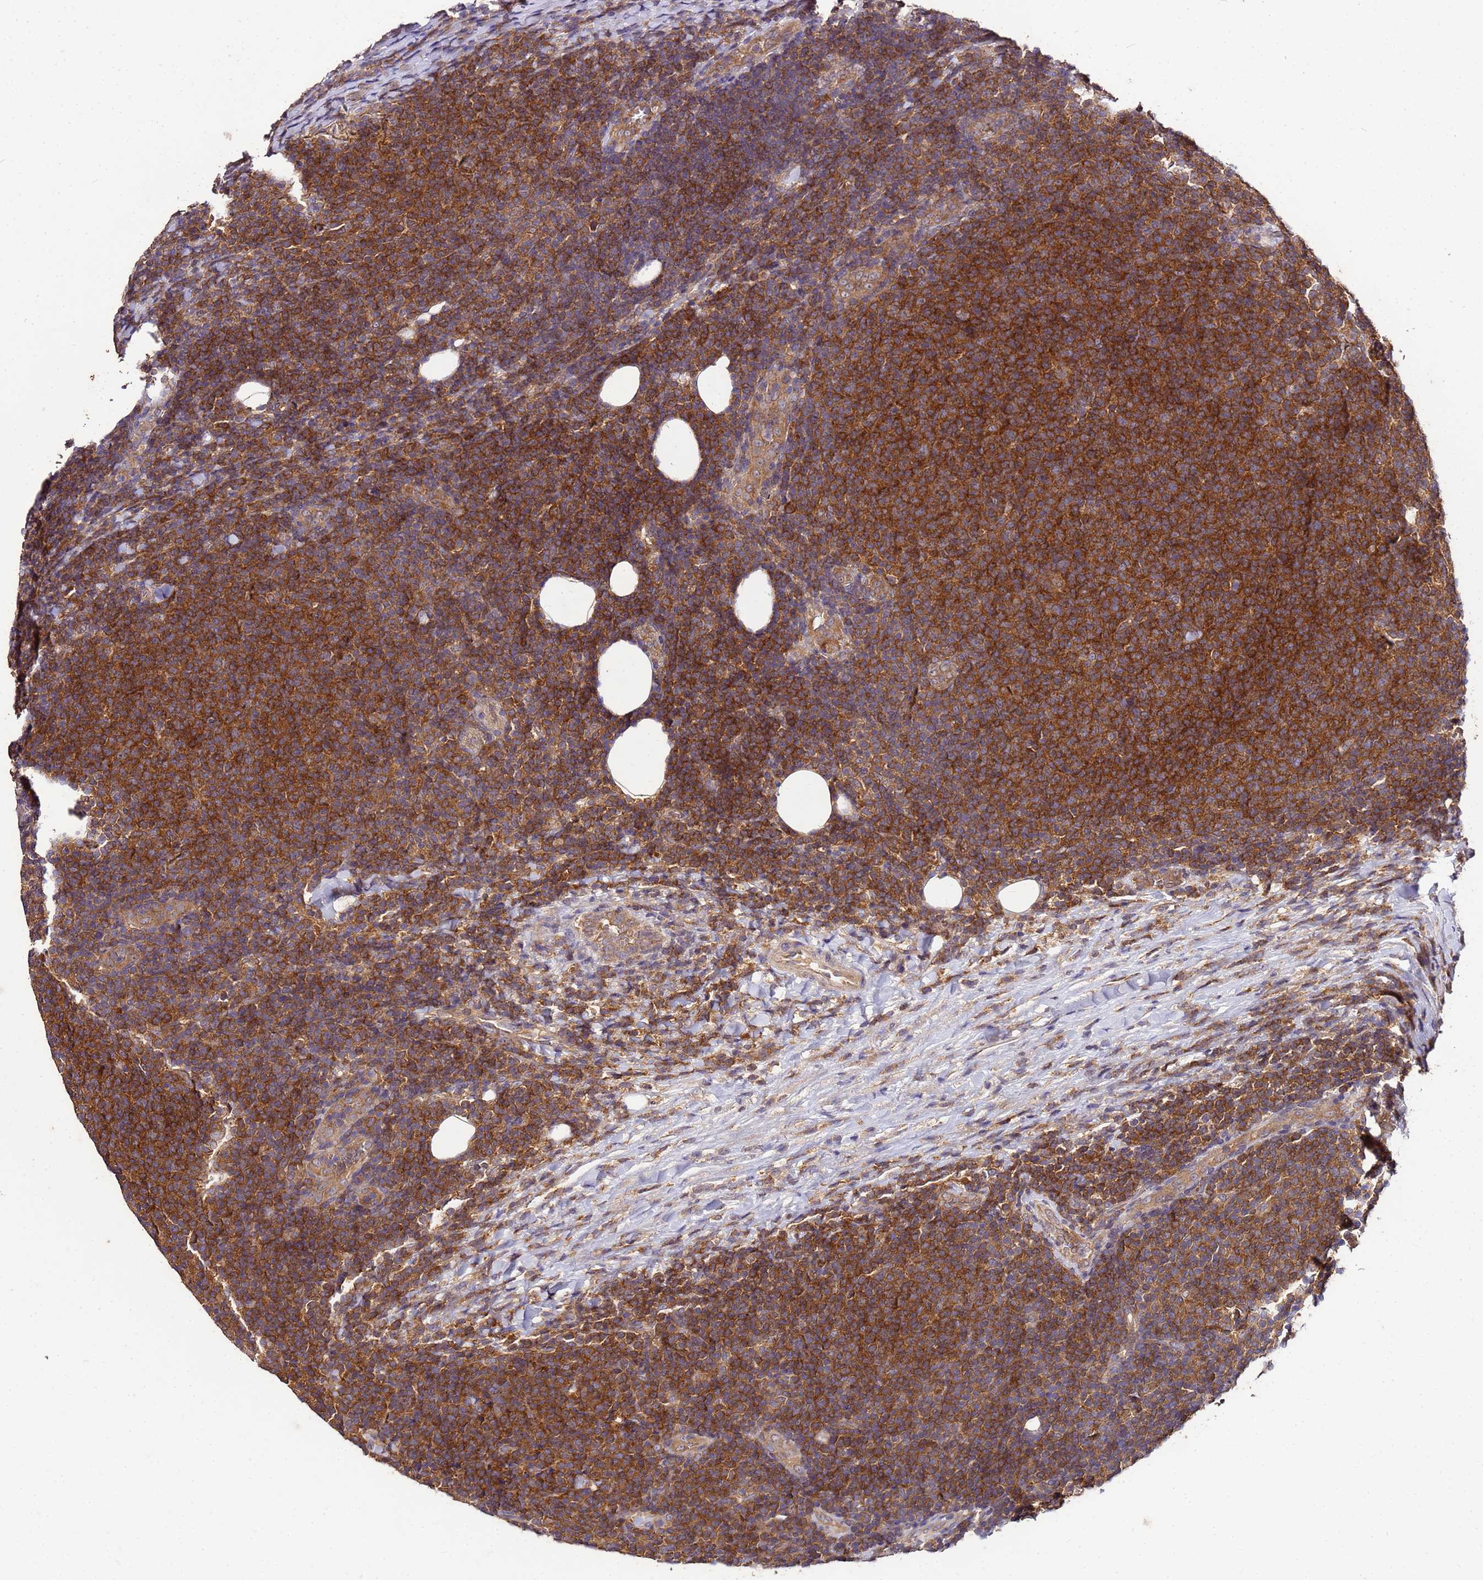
{"staining": {"intensity": "strong", "quantity": ">75%", "location": "cytoplasmic/membranous"}, "tissue": "lymphoma", "cell_type": "Tumor cells", "image_type": "cancer", "snomed": [{"axis": "morphology", "description": "Malignant lymphoma, non-Hodgkin's type, Low grade"}, {"axis": "topography", "description": "Lymph node"}], "caption": "Protein staining of malignant lymphoma, non-Hodgkin's type (low-grade) tissue shows strong cytoplasmic/membranous positivity in about >75% of tumor cells.", "gene": "GSPT2", "patient": {"sex": "male", "age": 66}}